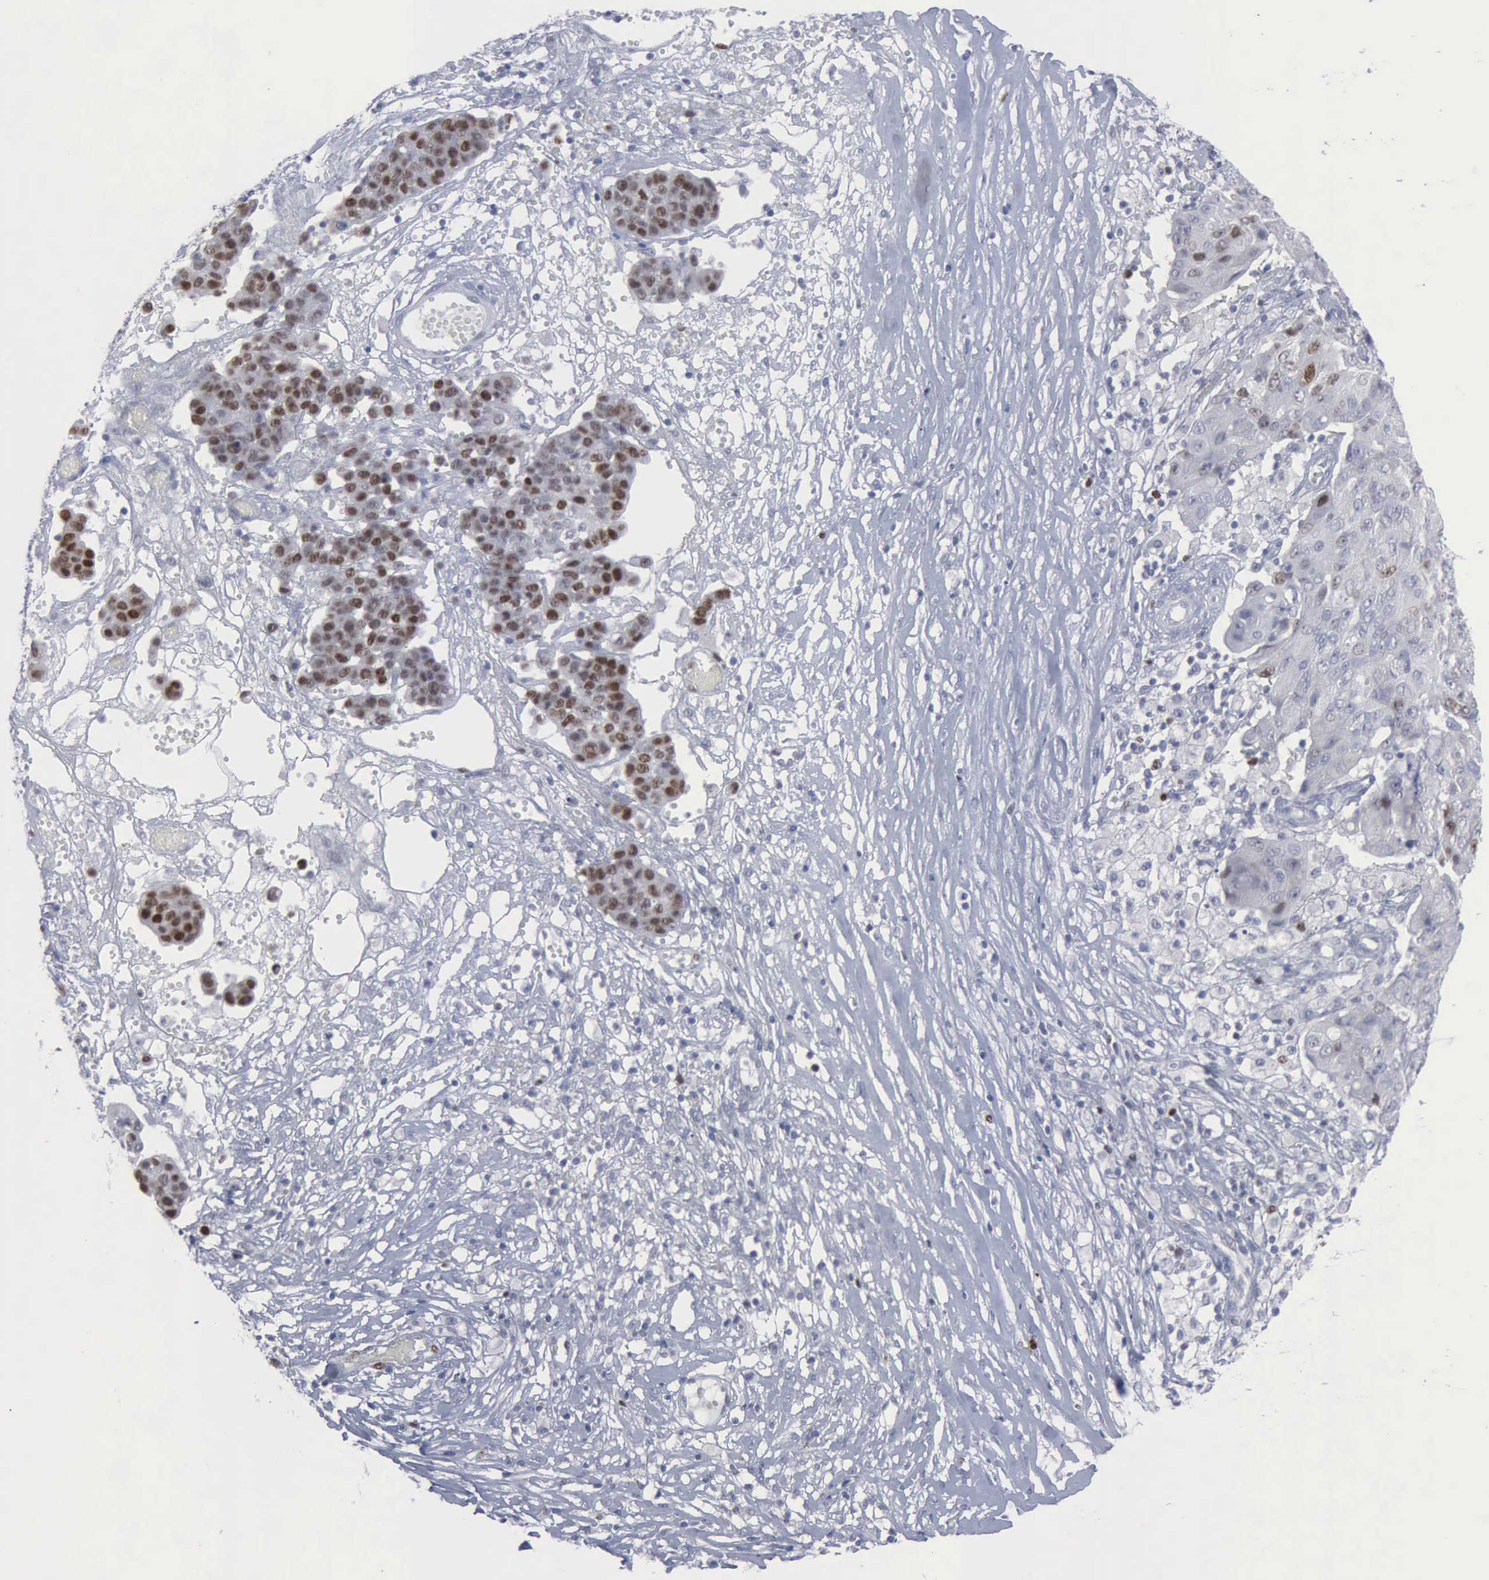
{"staining": {"intensity": "moderate", "quantity": "<25%", "location": "nuclear"}, "tissue": "ovarian cancer", "cell_type": "Tumor cells", "image_type": "cancer", "snomed": [{"axis": "morphology", "description": "Carcinoma, endometroid"}, {"axis": "topography", "description": "Ovary"}], "caption": "Immunohistochemistry micrograph of neoplastic tissue: endometroid carcinoma (ovarian) stained using immunohistochemistry exhibits low levels of moderate protein expression localized specifically in the nuclear of tumor cells, appearing as a nuclear brown color.", "gene": "MCM5", "patient": {"sex": "female", "age": 42}}